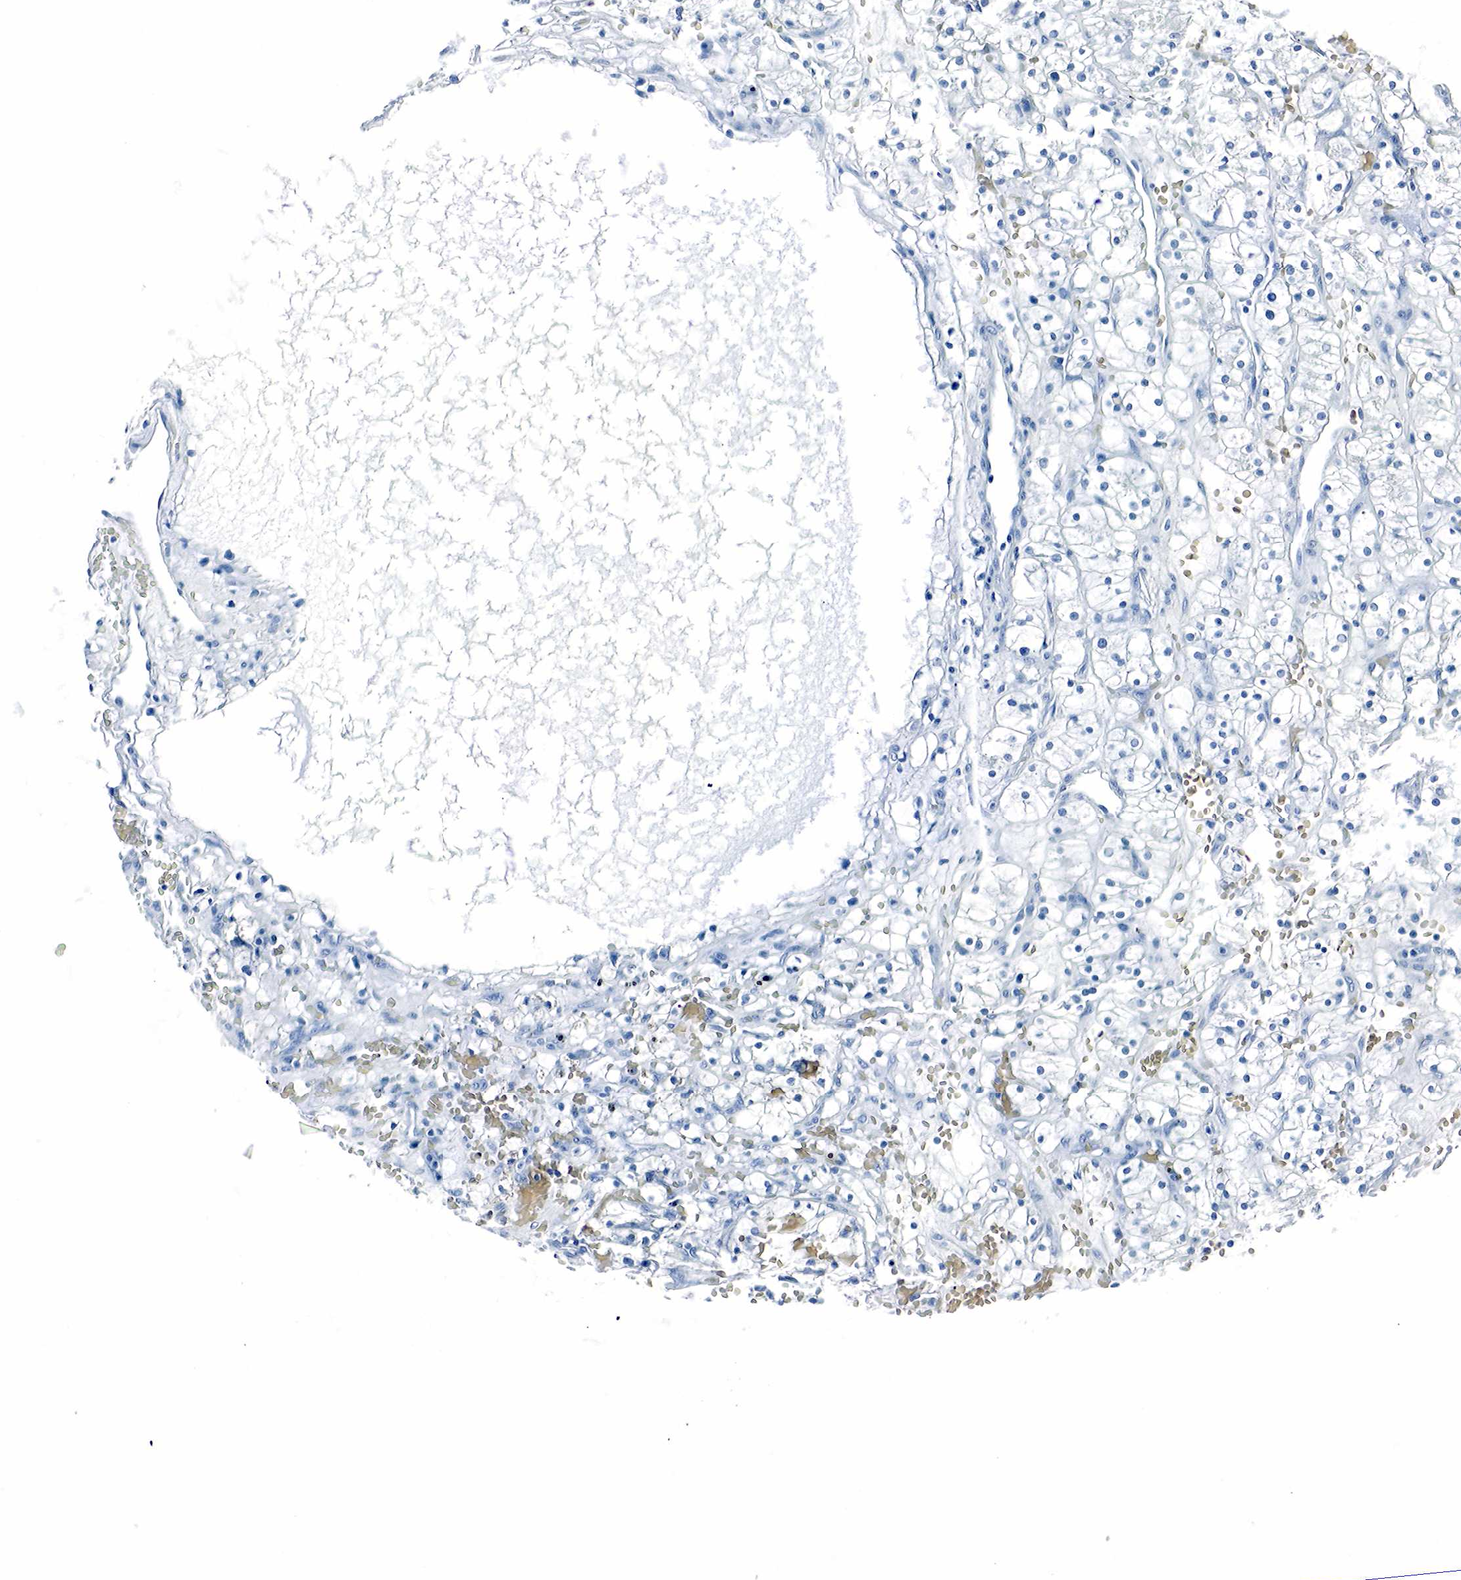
{"staining": {"intensity": "negative", "quantity": "none", "location": "none"}, "tissue": "renal cancer", "cell_type": "Tumor cells", "image_type": "cancer", "snomed": [{"axis": "morphology", "description": "Adenocarcinoma, NOS"}, {"axis": "topography", "description": "Kidney"}], "caption": "Tumor cells show no significant protein expression in adenocarcinoma (renal).", "gene": "GCG", "patient": {"sex": "female", "age": 60}}